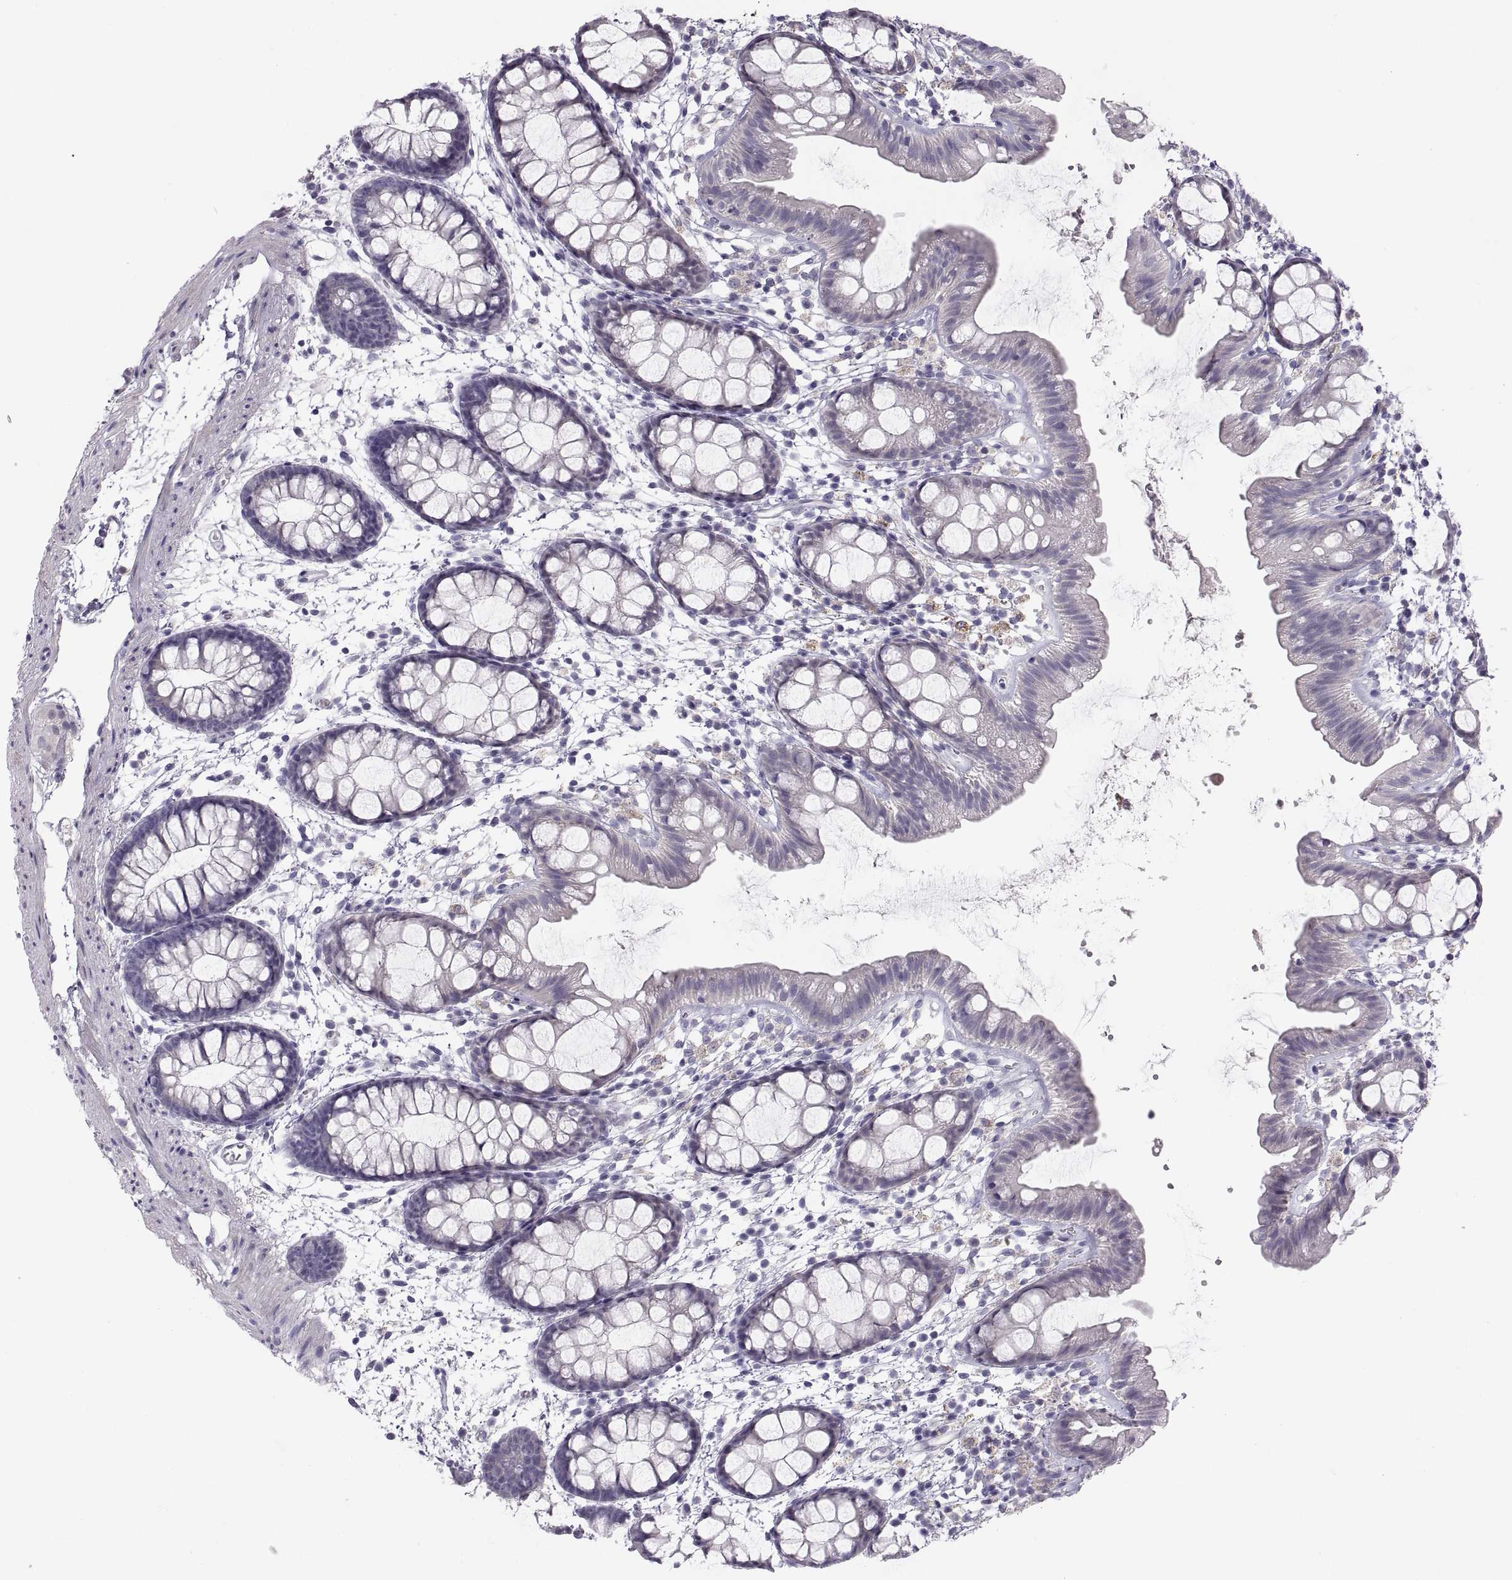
{"staining": {"intensity": "negative", "quantity": "none", "location": "none"}, "tissue": "rectum", "cell_type": "Glandular cells", "image_type": "normal", "snomed": [{"axis": "morphology", "description": "Normal tissue, NOS"}, {"axis": "topography", "description": "Rectum"}], "caption": "Immunohistochemical staining of unremarkable rectum shows no significant positivity in glandular cells.", "gene": "COL9A3", "patient": {"sex": "male", "age": 57}}